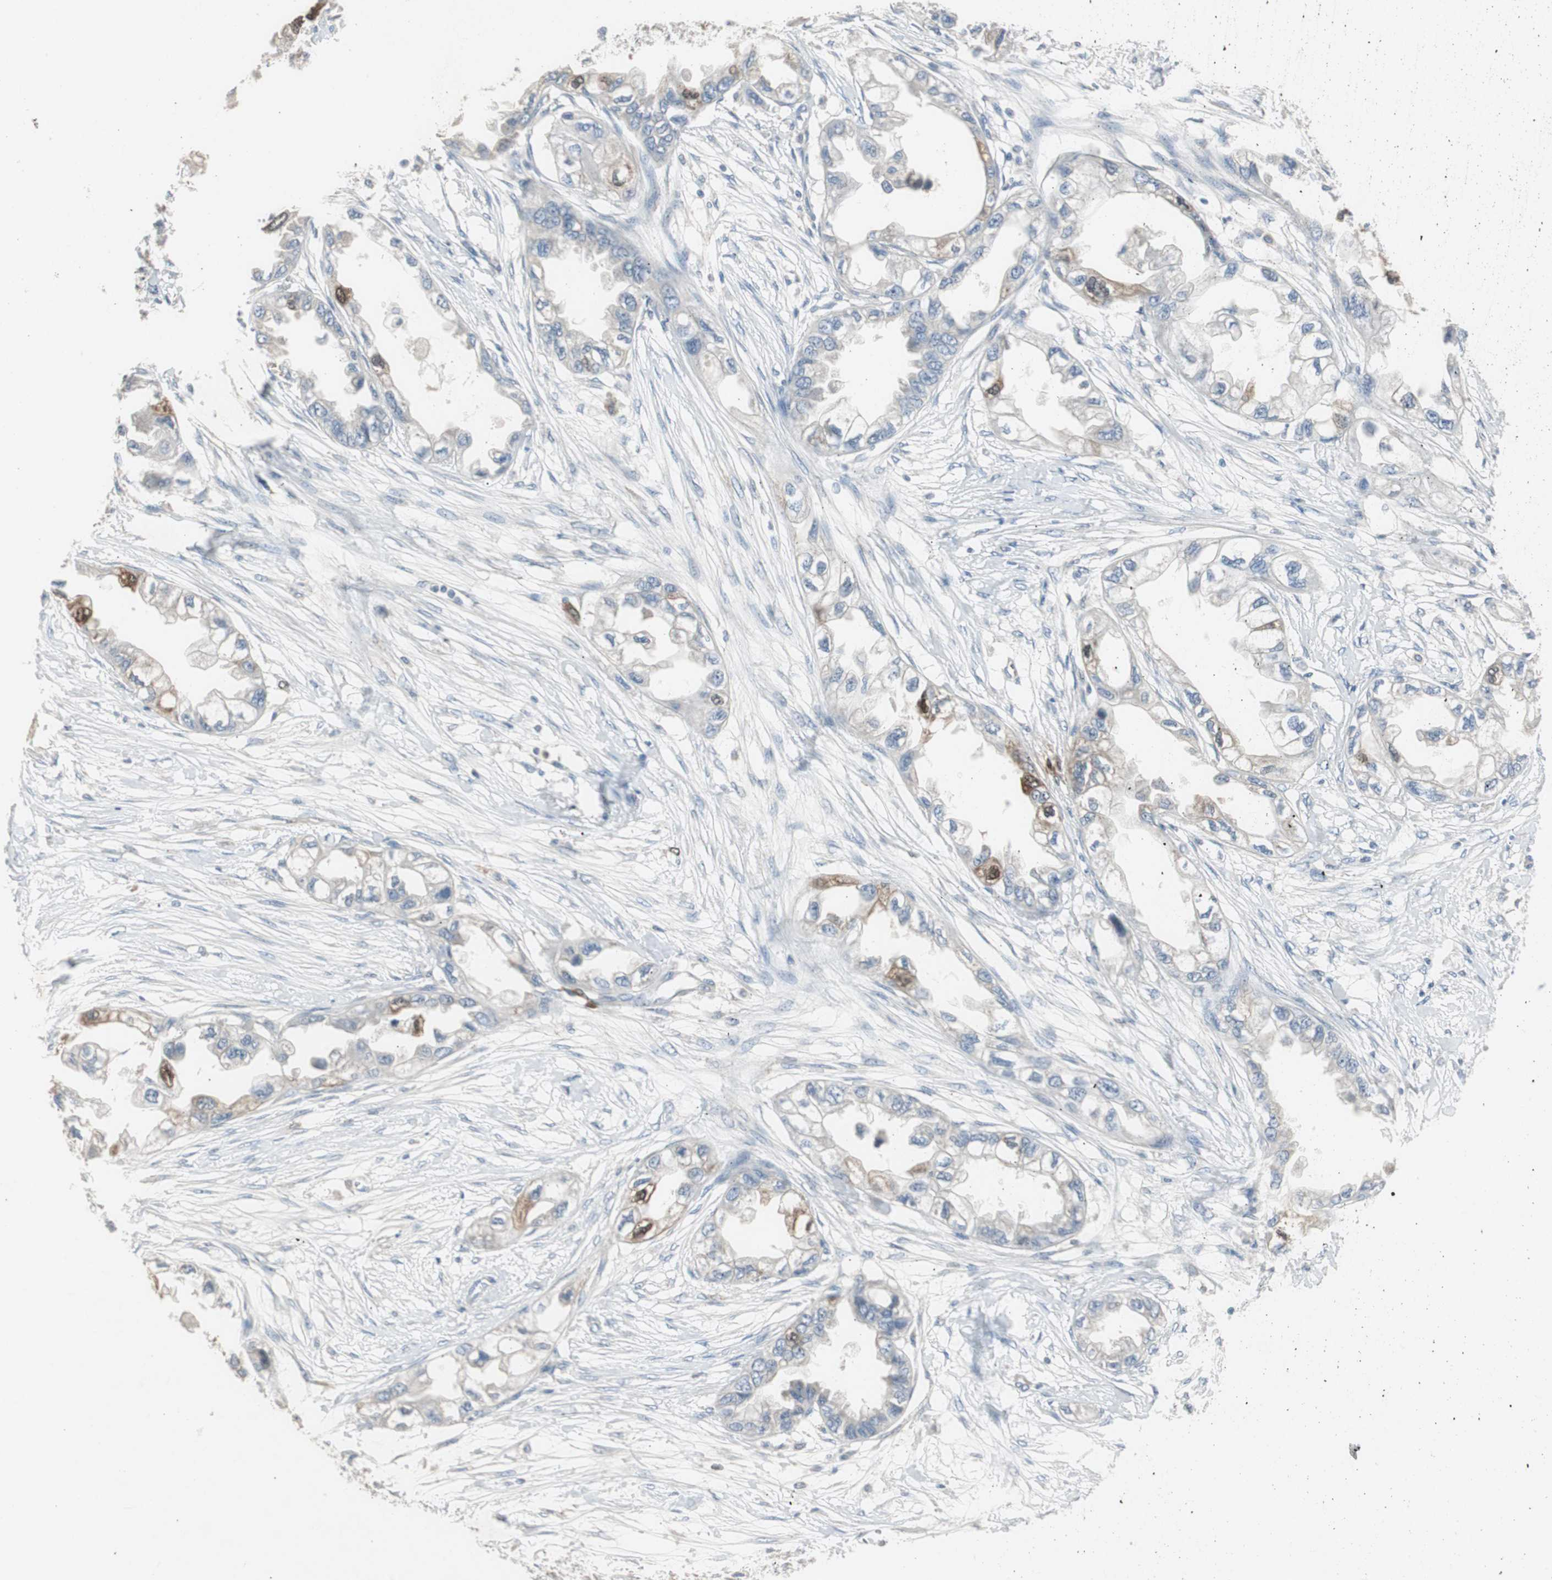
{"staining": {"intensity": "moderate", "quantity": "<25%", "location": "cytoplasmic/membranous"}, "tissue": "endometrial cancer", "cell_type": "Tumor cells", "image_type": "cancer", "snomed": [{"axis": "morphology", "description": "Adenocarcinoma, NOS"}, {"axis": "topography", "description": "Endometrium"}], "caption": "Endometrial adenocarcinoma stained with a protein marker reveals moderate staining in tumor cells.", "gene": "TK1", "patient": {"sex": "female", "age": 67}}